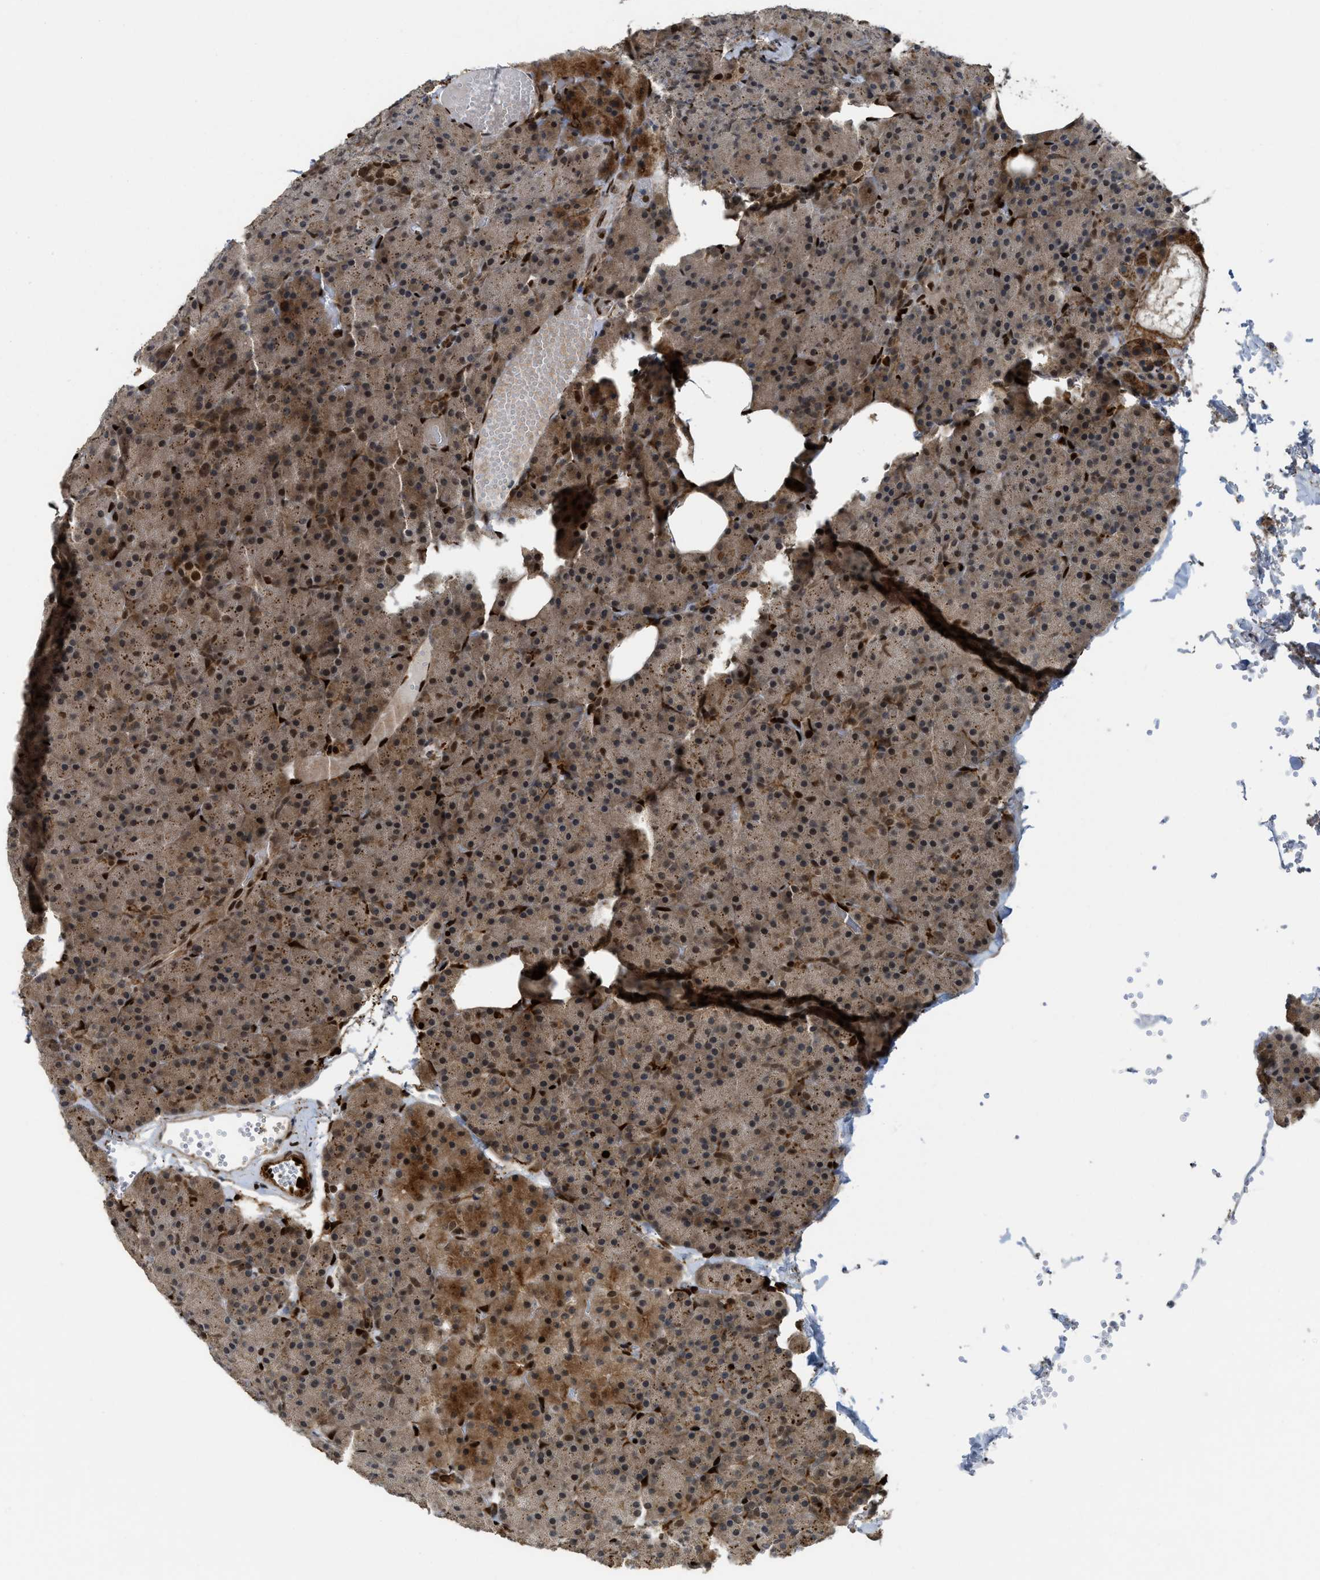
{"staining": {"intensity": "strong", "quantity": "25%-75%", "location": "cytoplasmic/membranous,nuclear"}, "tissue": "pancreas", "cell_type": "Exocrine glandular cells", "image_type": "normal", "snomed": [{"axis": "morphology", "description": "Normal tissue, NOS"}, {"axis": "morphology", "description": "Carcinoid, malignant, NOS"}, {"axis": "topography", "description": "Pancreas"}], "caption": "High-power microscopy captured an immunohistochemistry image of unremarkable pancreas, revealing strong cytoplasmic/membranous,nuclear positivity in approximately 25%-75% of exocrine glandular cells. (IHC, brightfield microscopy, high magnification).", "gene": "RFX5", "patient": {"sex": "female", "age": 35}}